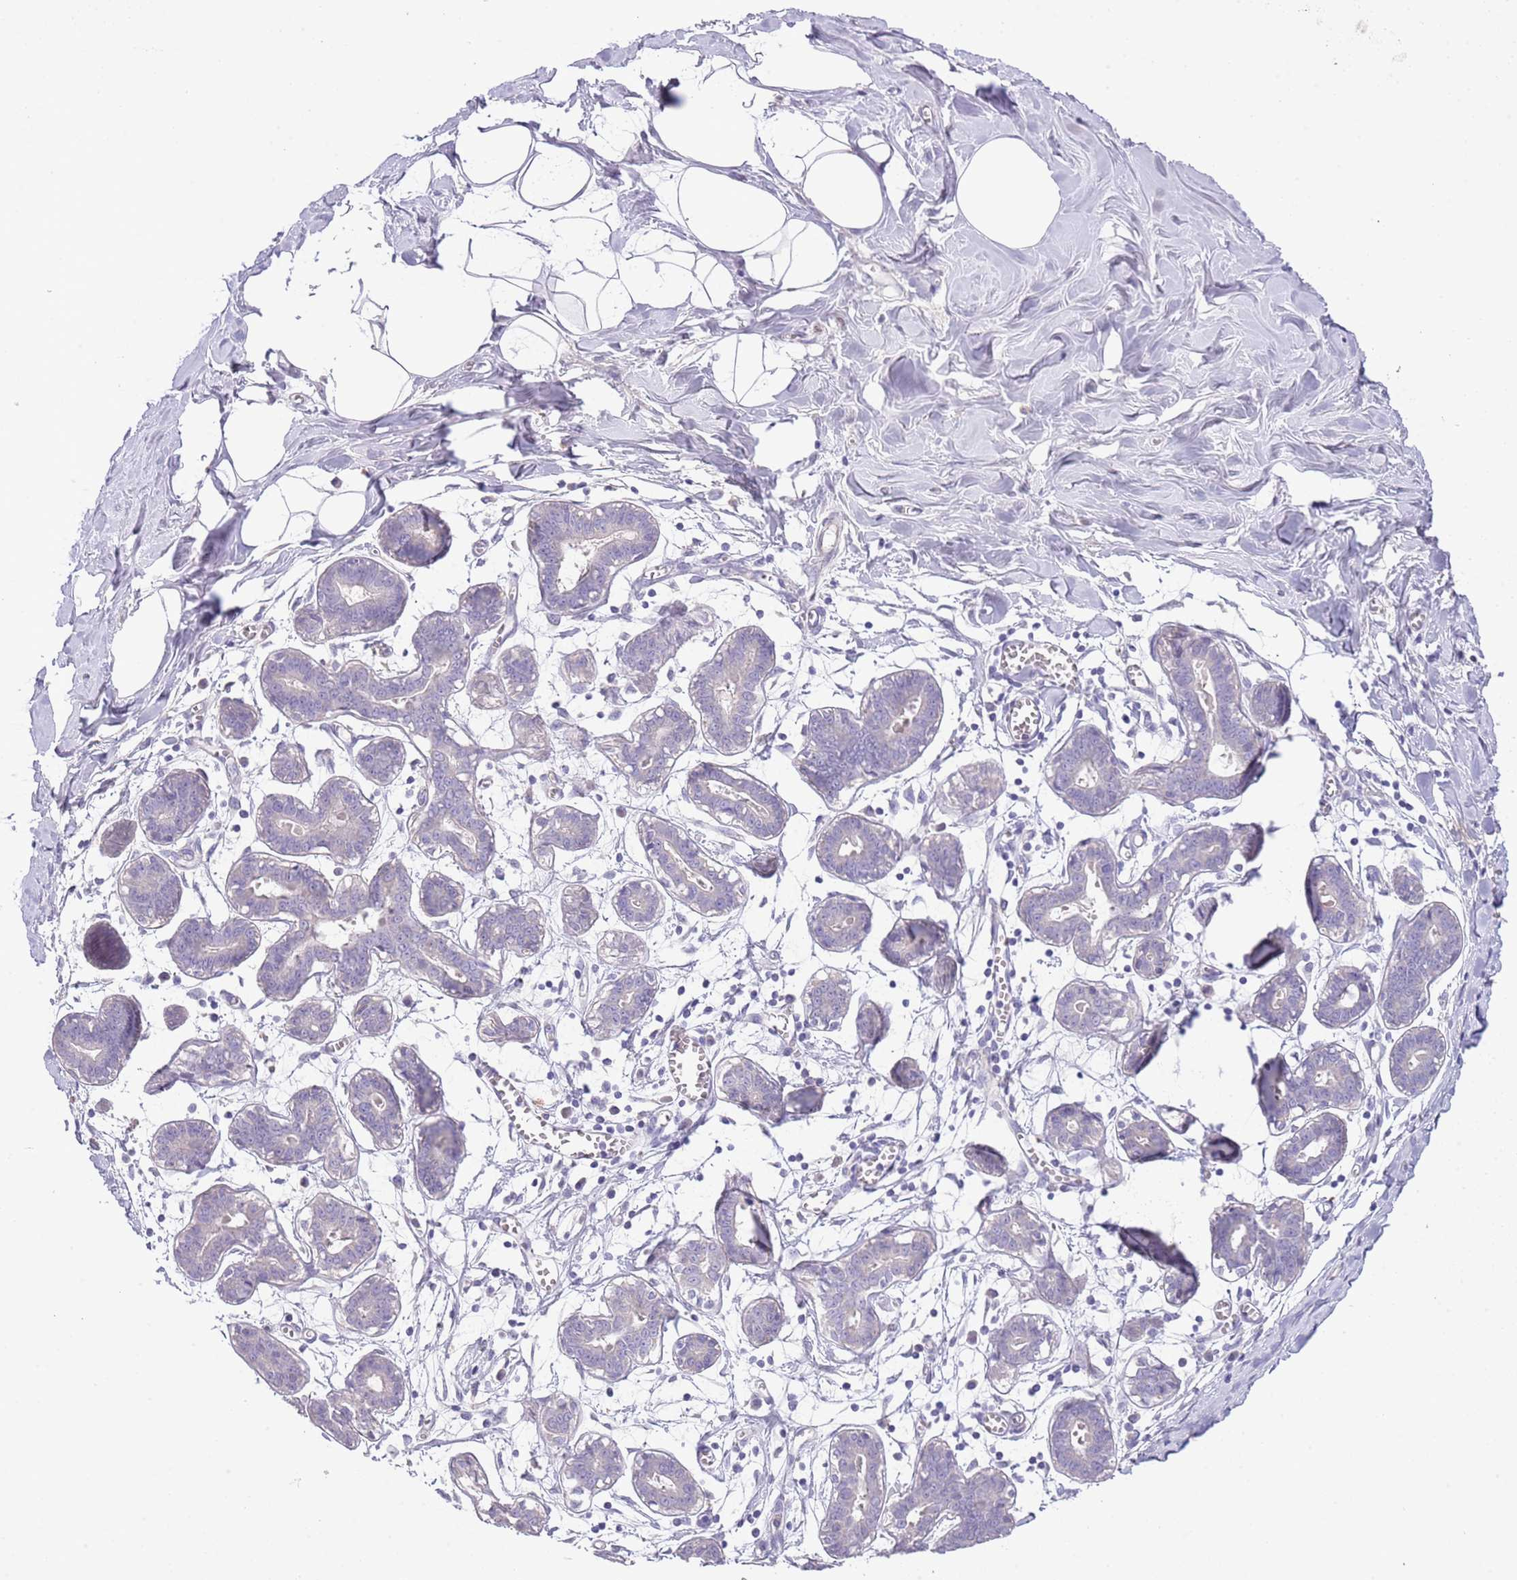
{"staining": {"intensity": "negative", "quantity": "none", "location": "none"}, "tissue": "breast", "cell_type": "Adipocytes", "image_type": "normal", "snomed": [{"axis": "morphology", "description": "Normal tissue, NOS"}, {"axis": "topography", "description": "Breast"}], "caption": "Protein analysis of normal breast displays no significant positivity in adipocytes. Brightfield microscopy of IHC stained with DAB (3,3'-diaminobenzidine) (brown) and hematoxylin (blue), captured at high magnification.", "gene": "ABHD17A", "patient": {"sex": "female", "age": 27}}